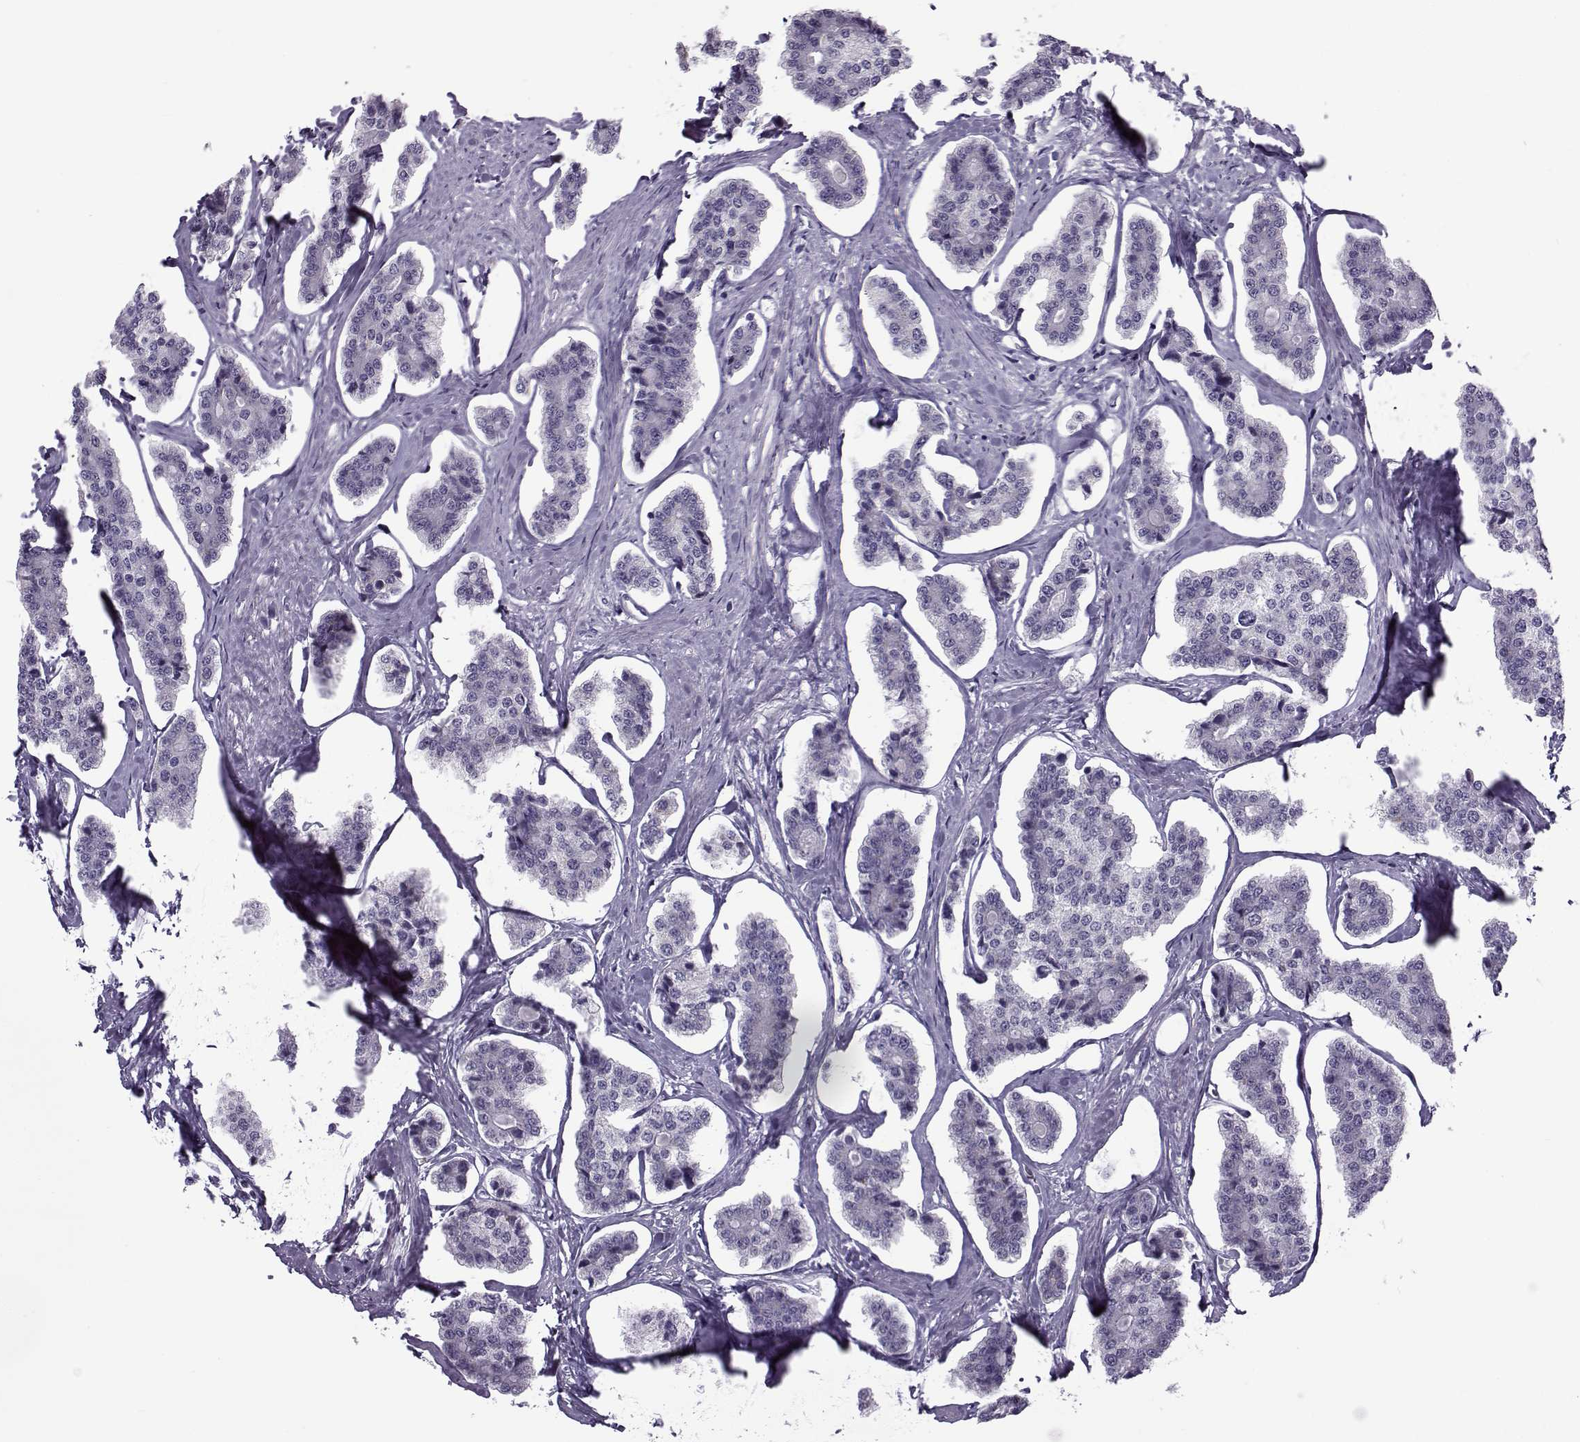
{"staining": {"intensity": "negative", "quantity": "none", "location": "none"}, "tissue": "carcinoid", "cell_type": "Tumor cells", "image_type": "cancer", "snomed": [{"axis": "morphology", "description": "Carcinoid, malignant, NOS"}, {"axis": "topography", "description": "Small intestine"}], "caption": "Tumor cells are negative for protein expression in human carcinoid. (DAB (3,3'-diaminobenzidine) immunohistochemistry (IHC) with hematoxylin counter stain).", "gene": "OIP5", "patient": {"sex": "female", "age": 65}}